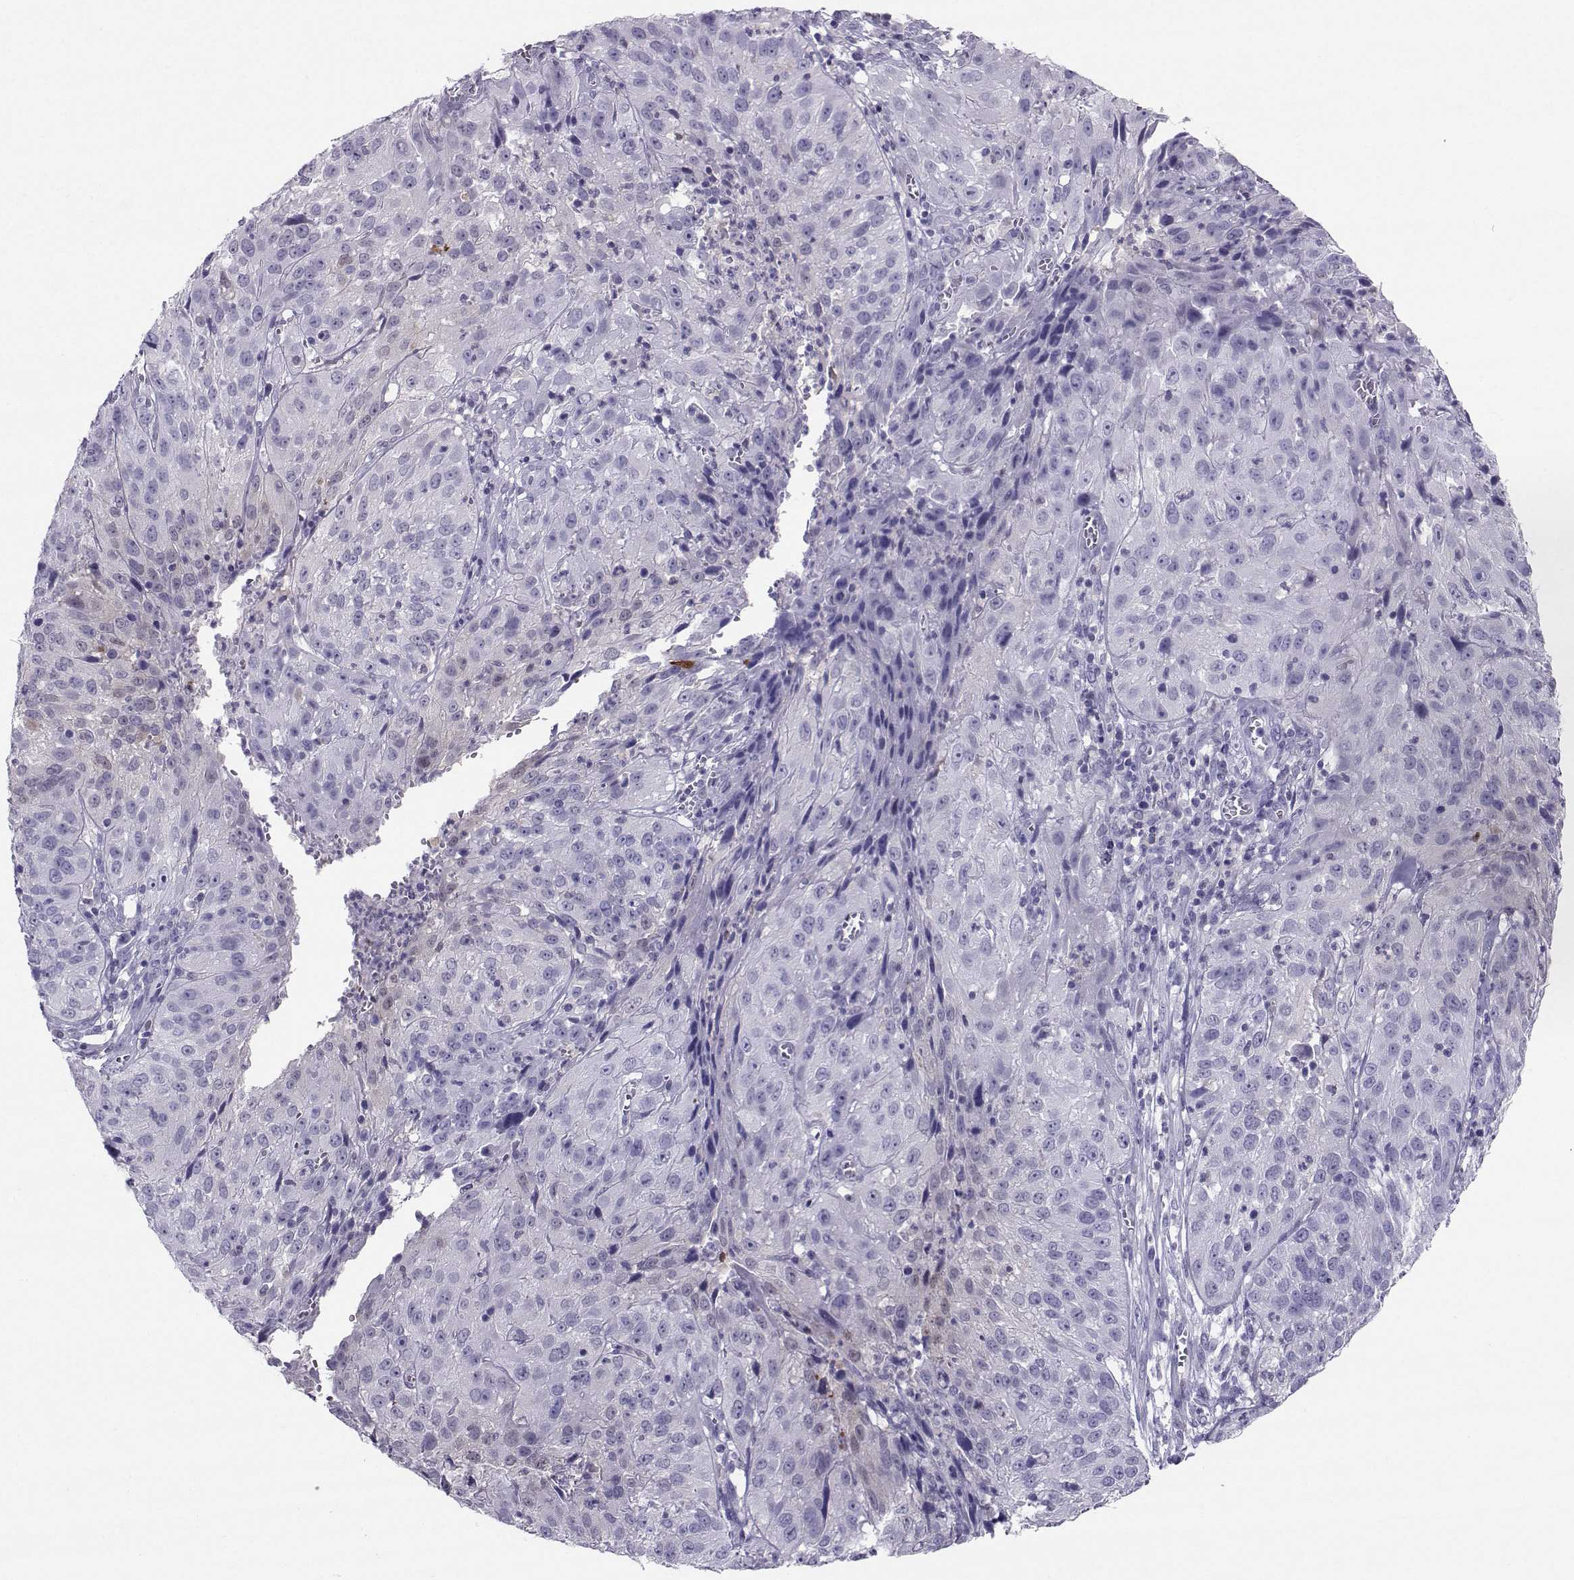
{"staining": {"intensity": "negative", "quantity": "none", "location": "none"}, "tissue": "cervical cancer", "cell_type": "Tumor cells", "image_type": "cancer", "snomed": [{"axis": "morphology", "description": "Squamous cell carcinoma, NOS"}, {"axis": "topography", "description": "Cervix"}], "caption": "Immunohistochemistry image of neoplastic tissue: cervical cancer (squamous cell carcinoma) stained with DAB displays no significant protein expression in tumor cells.", "gene": "PGK1", "patient": {"sex": "female", "age": 32}}